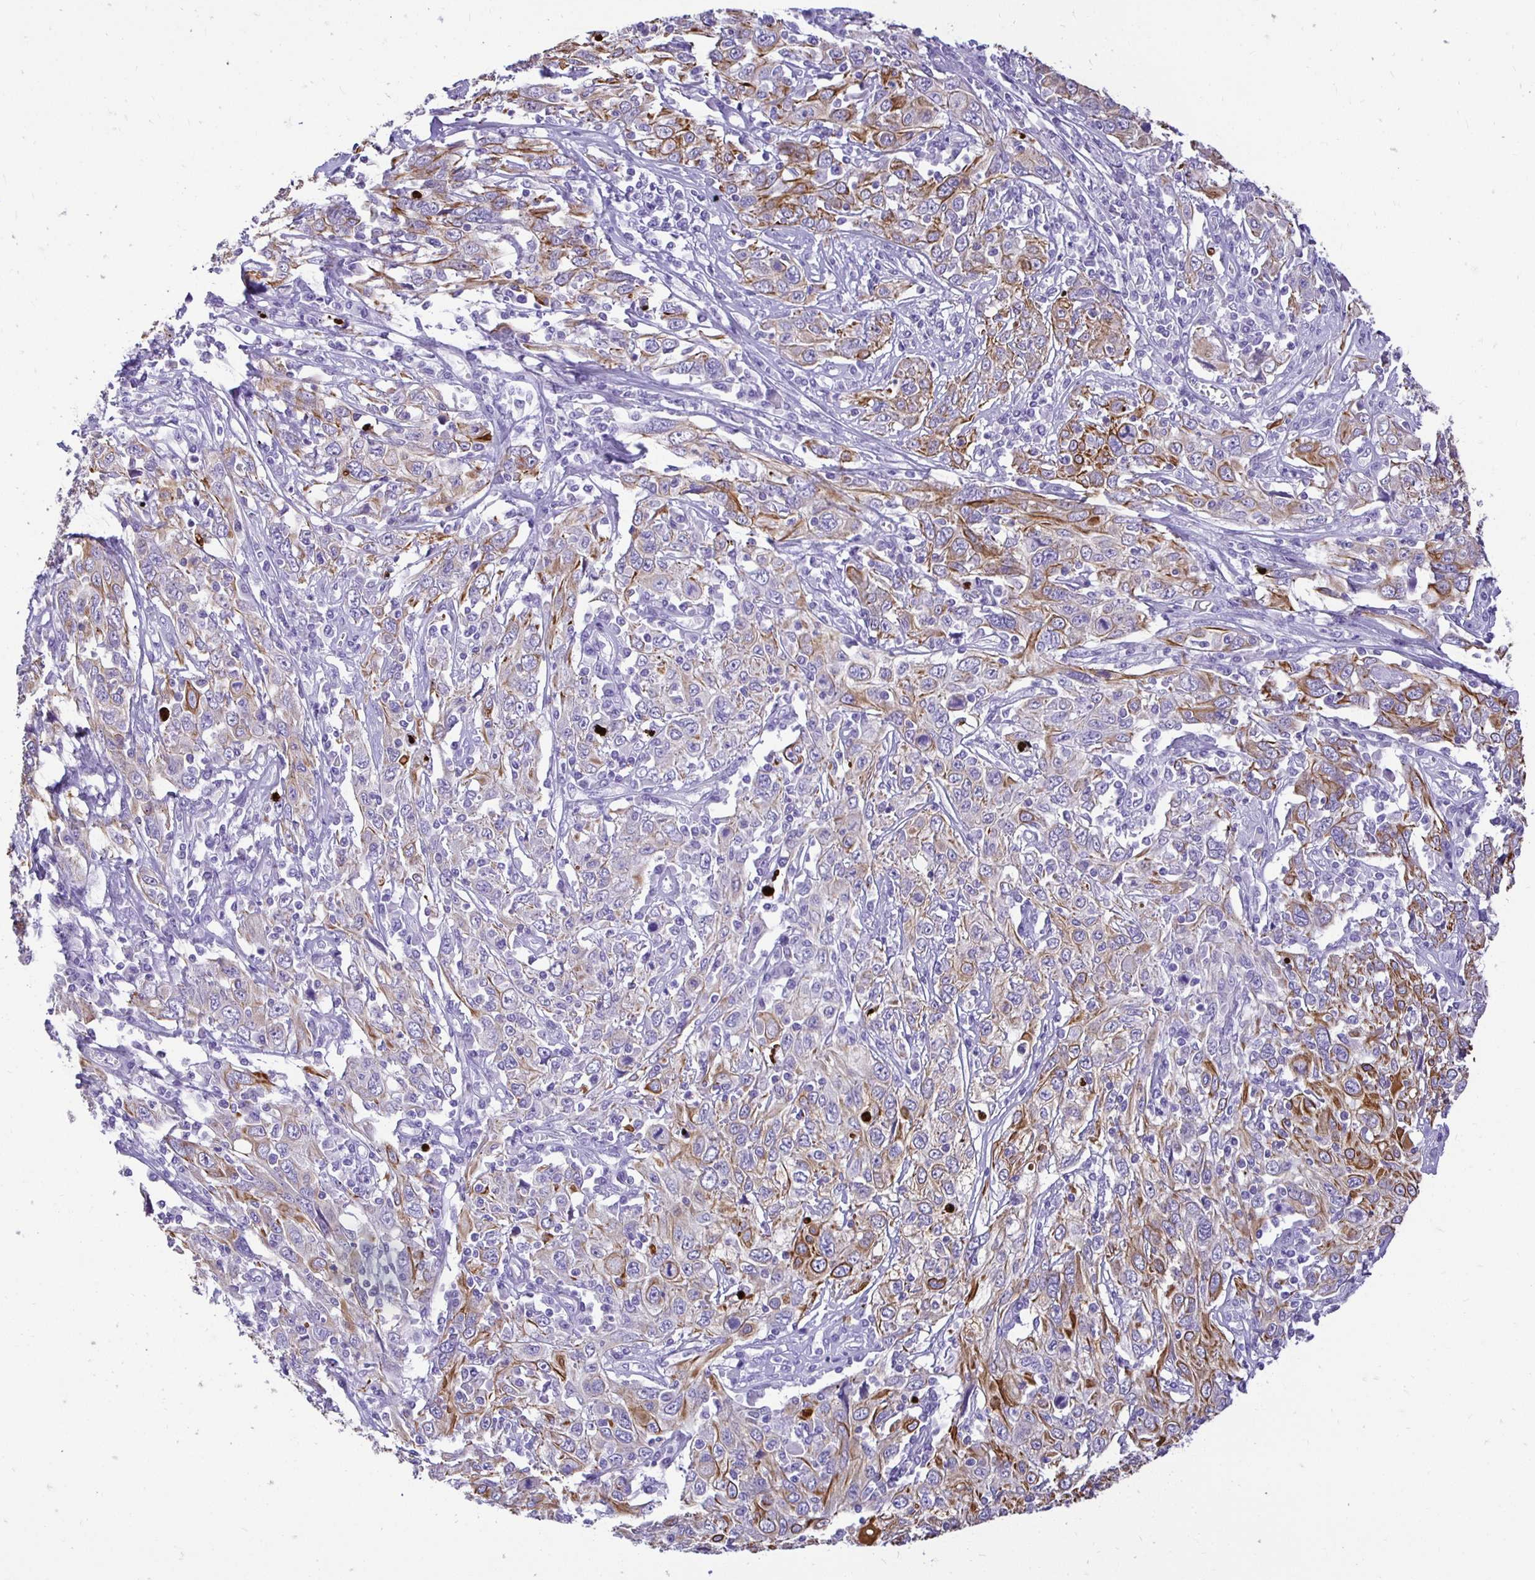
{"staining": {"intensity": "strong", "quantity": "25%-75%", "location": "cytoplasmic/membranous"}, "tissue": "cervical cancer", "cell_type": "Tumor cells", "image_type": "cancer", "snomed": [{"axis": "morphology", "description": "Squamous cell carcinoma, NOS"}, {"axis": "topography", "description": "Cervix"}], "caption": "Cervical cancer was stained to show a protein in brown. There is high levels of strong cytoplasmic/membranous staining in about 25%-75% of tumor cells. (brown staining indicates protein expression, while blue staining denotes nuclei).", "gene": "TAF1D", "patient": {"sex": "female", "age": 46}}